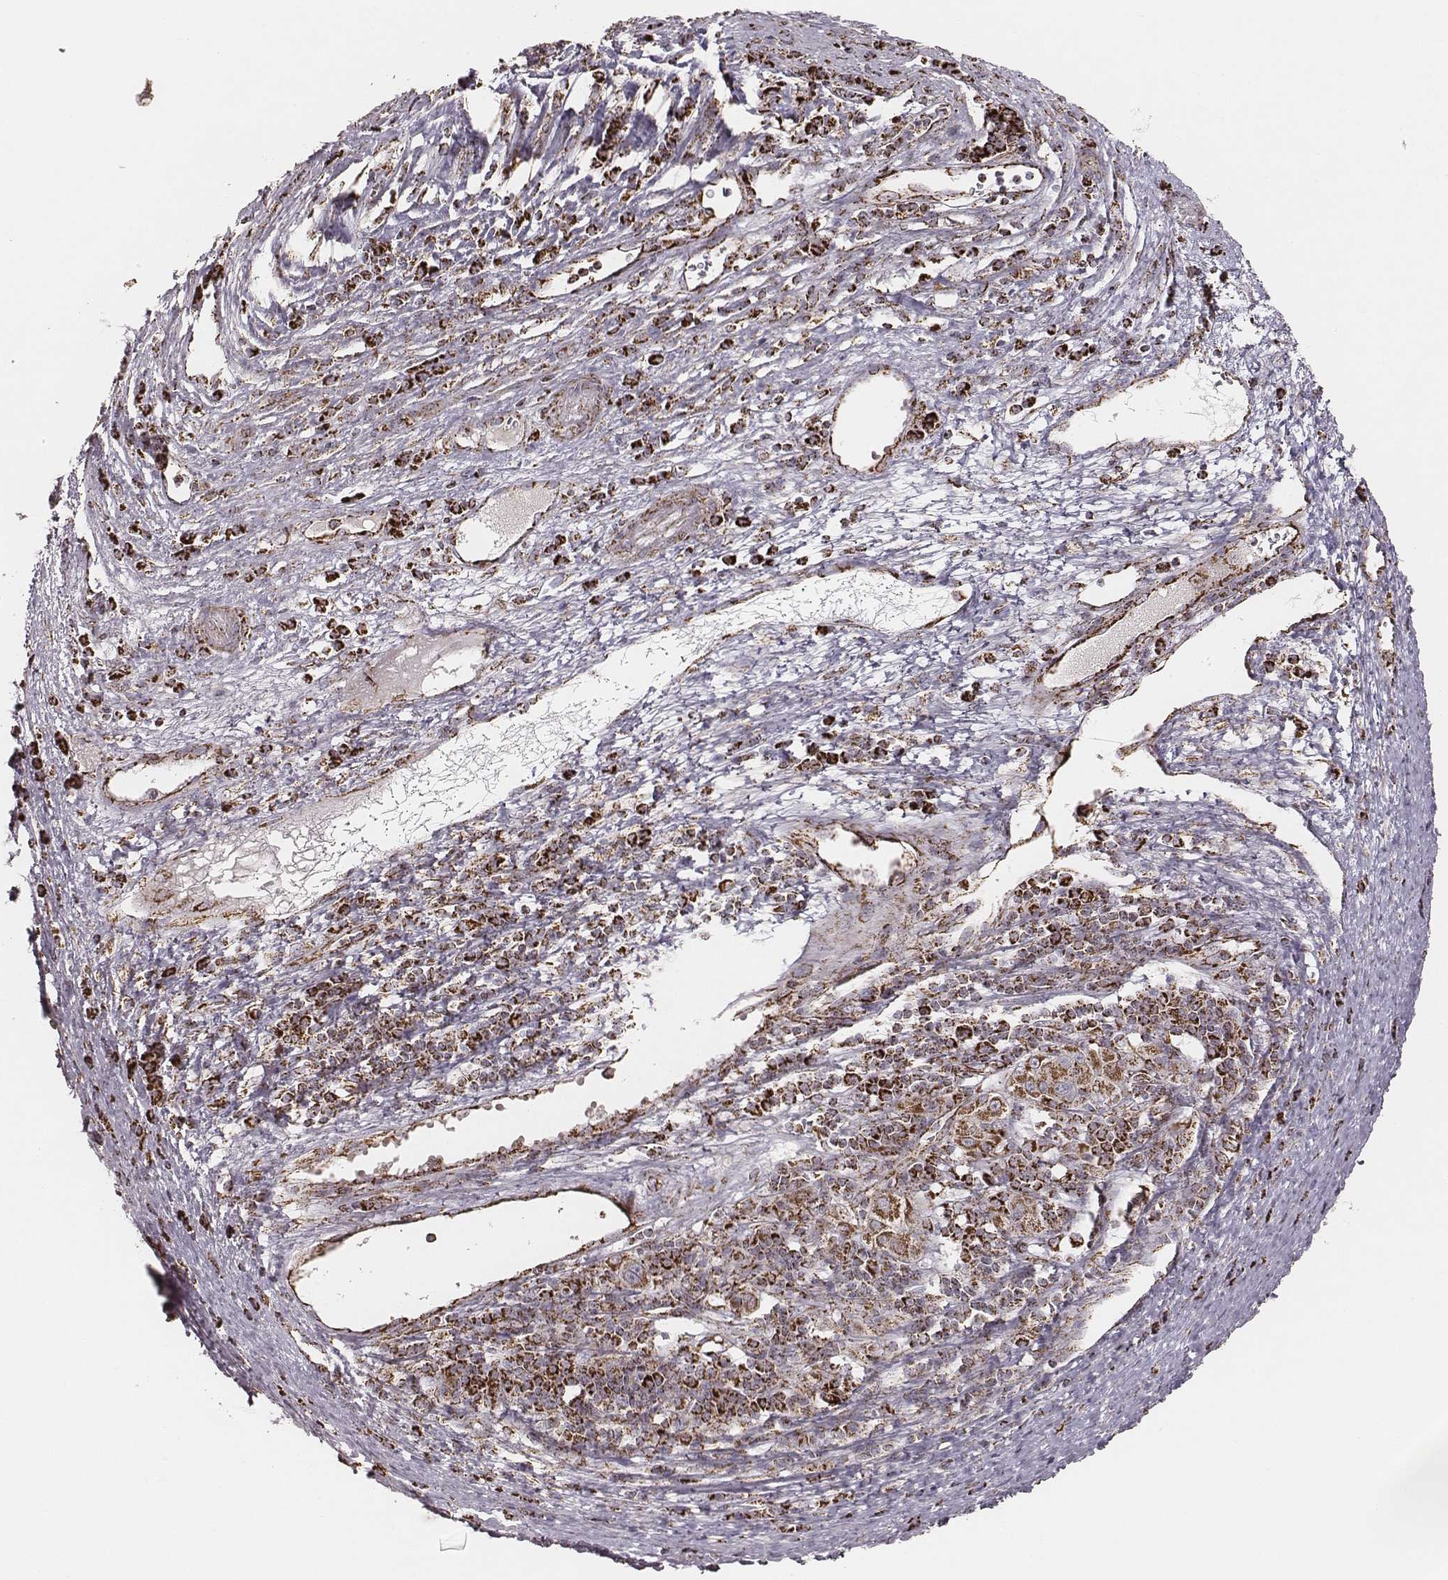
{"staining": {"intensity": "strong", "quantity": ">75%", "location": "cytoplasmic/membranous"}, "tissue": "liver cancer", "cell_type": "Tumor cells", "image_type": "cancer", "snomed": [{"axis": "morphology", "description": "Carcinoma, Hepatocellular, NOS"}, {"axis": "topography", "description": "Liver"}], "caption": "A high amount of strong cytoplasmic/membranous staining is appreciated in approximately >75% of tumor cells in hepatocellular carcinoma (liver) tissue. Nuclei are stained in blue.", "gene": "TUFM", "patient": {"sex": "female", "age": 60}}